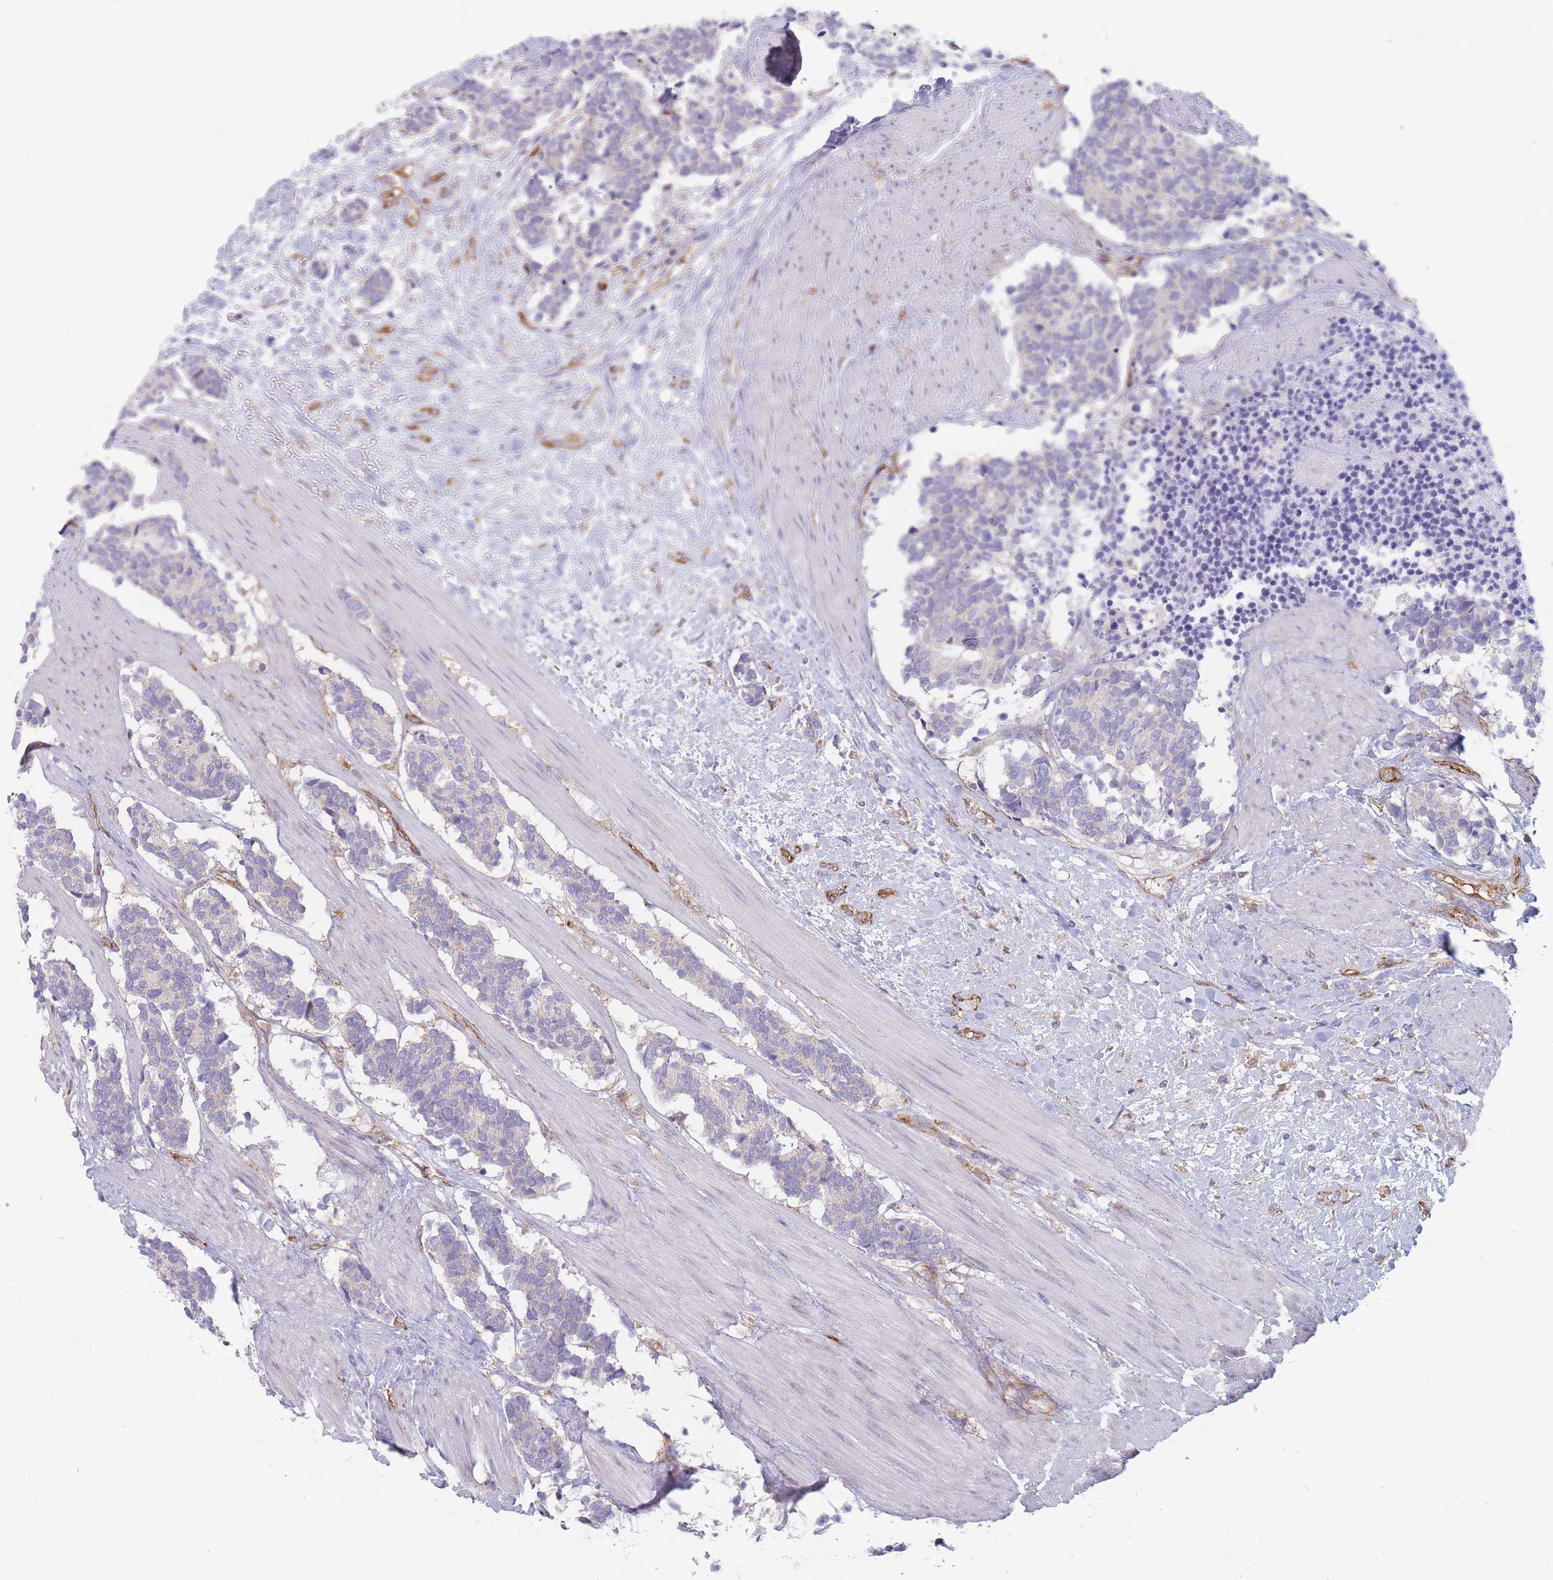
{"staining": {"intensity": "negative", "quantity": "none", "location": "none"}, "tissue": "carcinoid", "cell_type": "Tumor cells", "image_type": "cancer", "snomed": [{"axis": "morphology", "description": "Carcinoma, NOS"}, {"axis": "morphology", "description": "Carcinoid, malignant, NOS"}, {"axis": "topography", "description": "Prostate"}], "caption": "An immunohistochemistry (IHC) histopathology image of carcinoid is shown. There is no staining in tumor cells of carcinoid. (DAB (3,3'-diaminobenzidine) IHC visualized using brightfield microscopy, high magnification).", "gene": "MAP1S", "patient": {"sex": "male", "age": 57}}